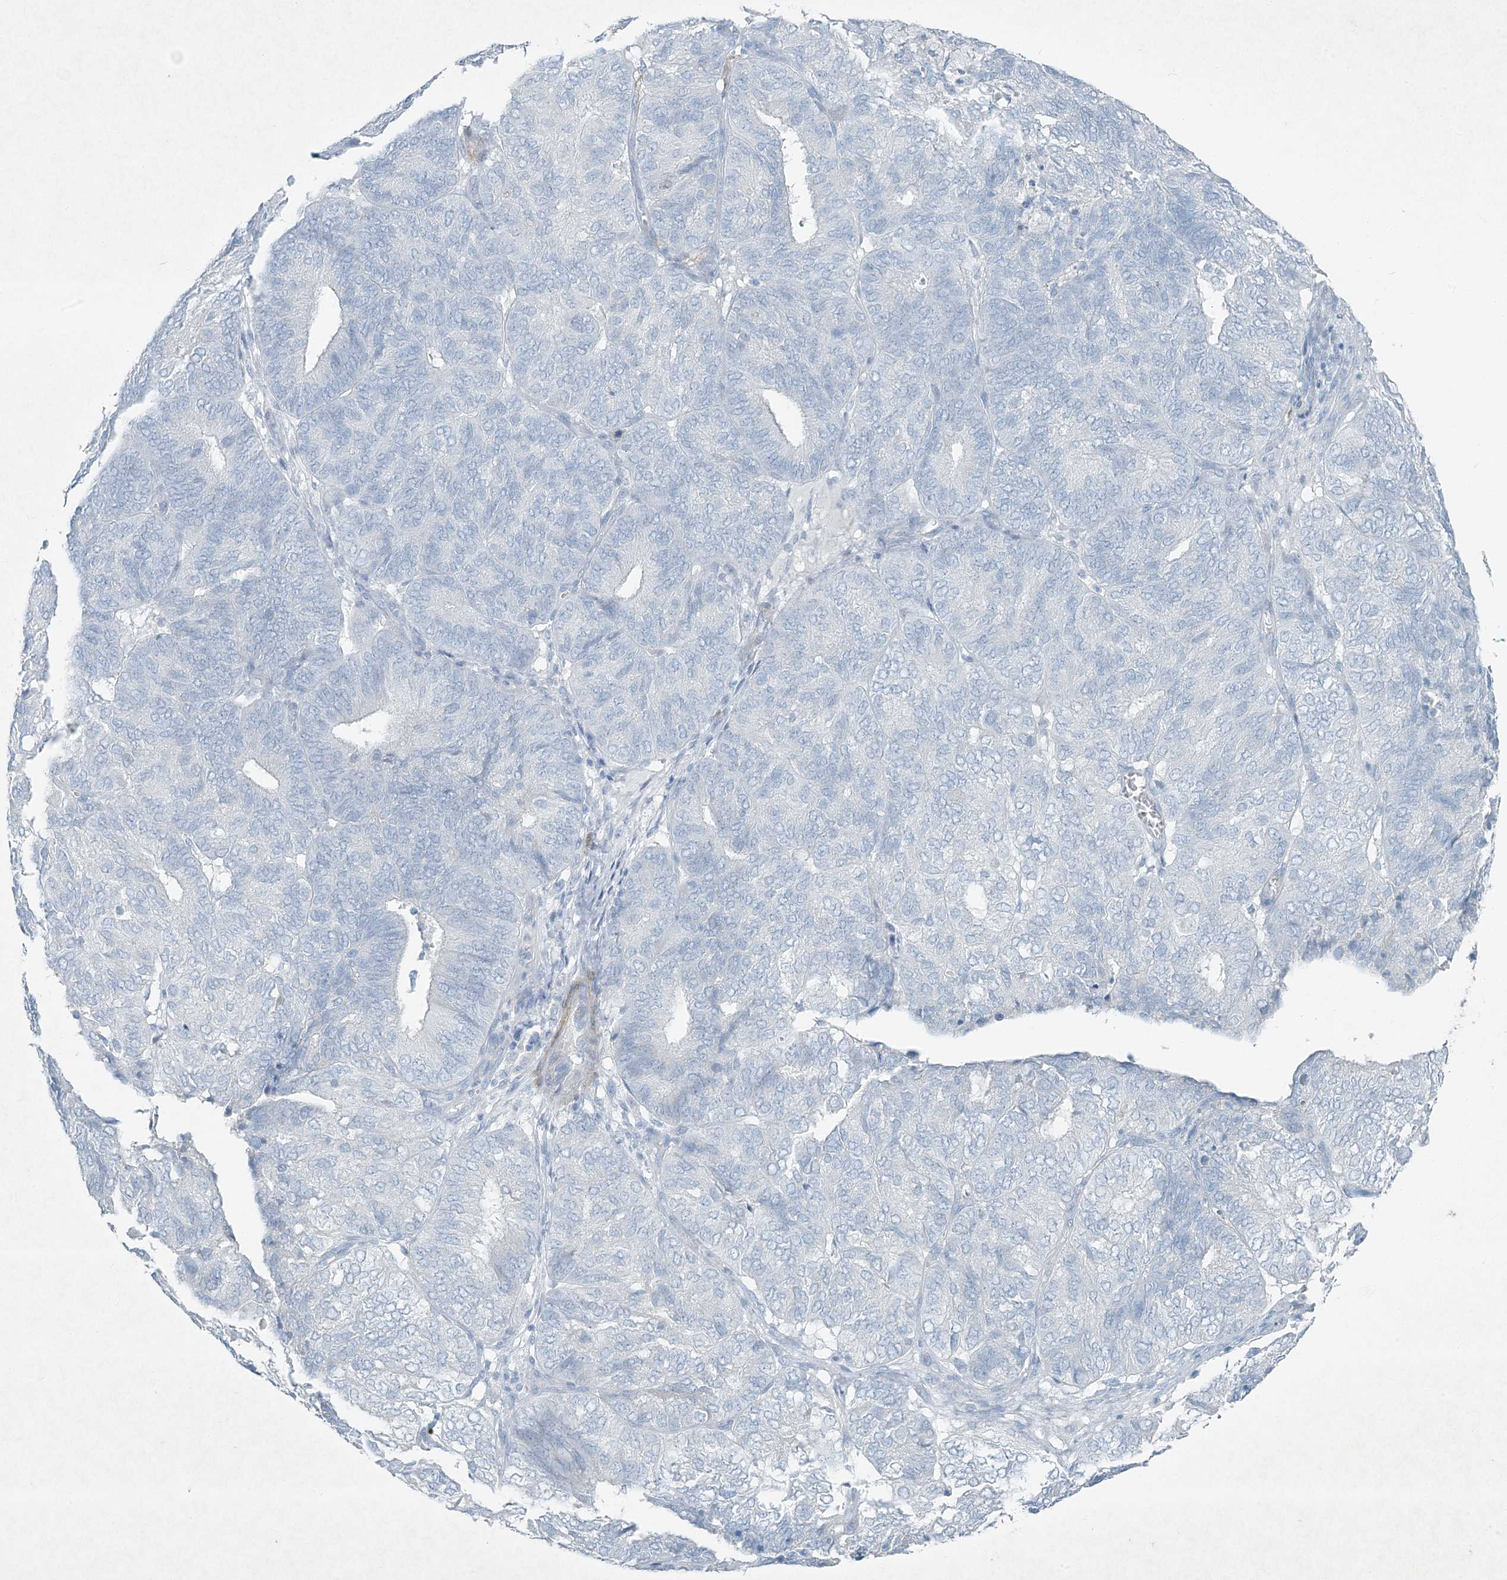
{"staining": {"intensity": "negative", "quantity": "none", "location": "none"}, "tissue": "endometrial cancer", "cell_type": "Tumor cells", "image_type": "cancer", "snomed": [{"axis": "morphology", "description": "Adenocarcinoma, NOS"}, {"axis": "topography", "description": "Uterus"}], "caption": "Immunohistochemistry photomicrograph of human endometrial adenocarcinoma stained for a protein (brown), which reveals no staining in tumor cells.", "gene": "PGM5", "patient": {"sex": "female", "age": 60}}